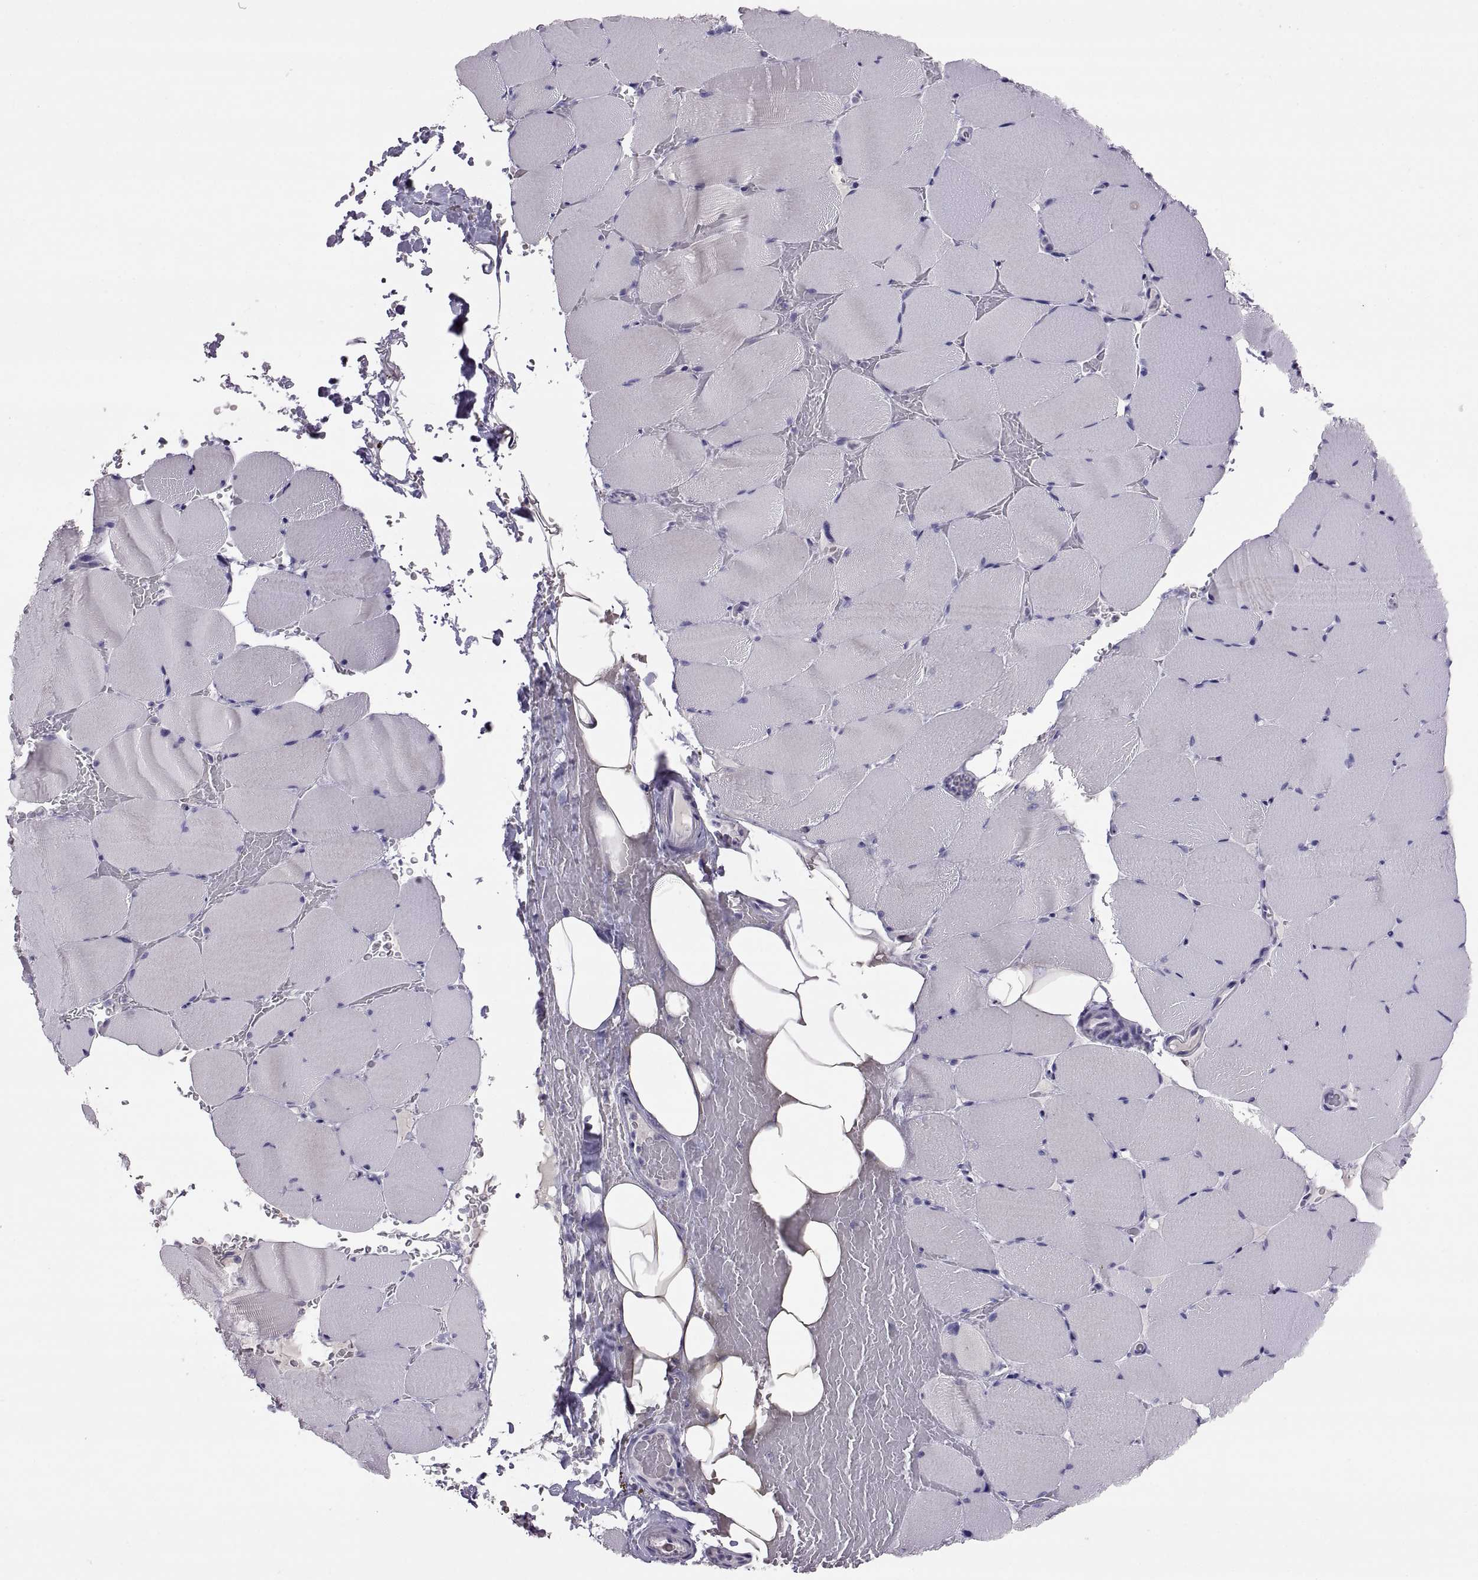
{"staining": {"intensity": "negative", "quantity": "none", "location": "none"}, "tissue": "skeletal muscle", "cell_type": "Myocytes", "image_type": "normal", "snomed": [{"axis": "morphology", "description": "Normal tissue, NOS"}, {"axis": "topography", "description": "Skeletal muscle"}], "caption": "This image is of benign skeletal muscle stained with immunohistochemistry to label a protein in brown with the nuclei are counter-stained blue. There is no positivity in myocytes. (DAB (3,3'-diaminobenzidine) immunohistochemistry, high magnification).", "gene": "TBX19", "patient": {"sex": "female", "age": 37}}